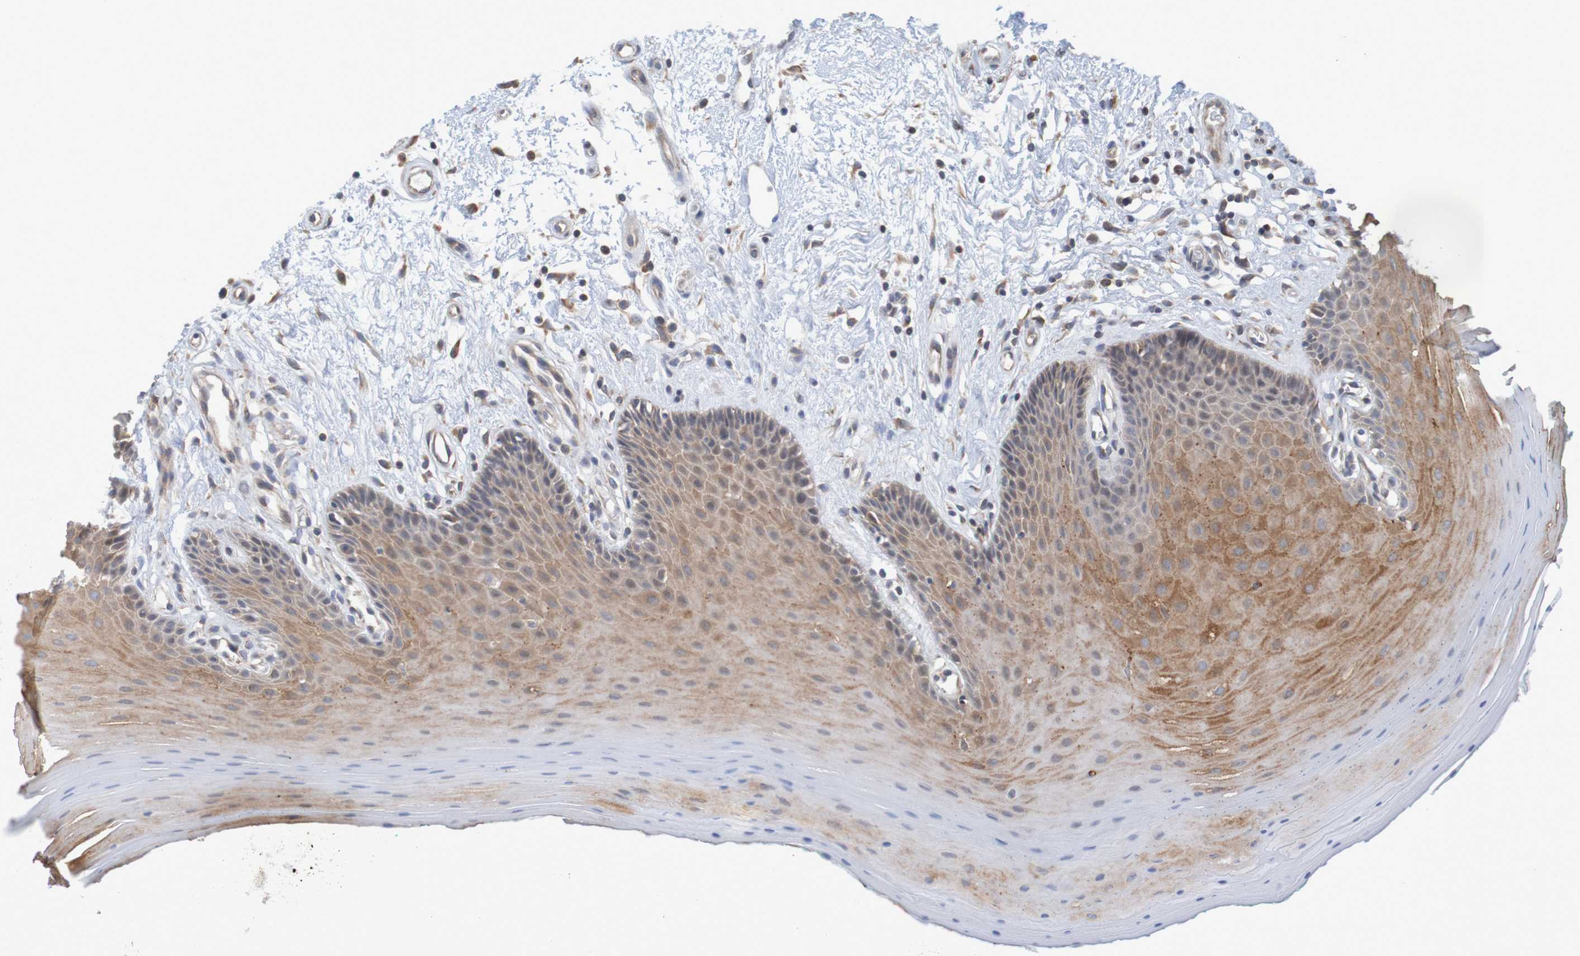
{"staining": {"intensity": "moderate", "quantity": ">75%", "location": "cytoplasmic/membranous"}, "tissue": "oral mucosa", "cell_type": "Squamous epithelial cells", "image_type": "normal", "snomed": [{"axis": "morphology", "description": "Normal tissue, NOS"}, {"axis": "topography", "description": "Skeletal muscle"}, {"axis": "topography", "description": "Oral tissue"}], "caption": "Immunohistochemical staining of unremarkable oral mucosa exhibits moderate cytoplasmic/membranous protein staining in approximately >75% of squamous epithelial cells. (DAB (3,3'-diaminobenzidine) = brown stain, brightfield microscopy at high magnification).", "gene": "CLDN18", "patient": {"sex": "male", "age": 58}}